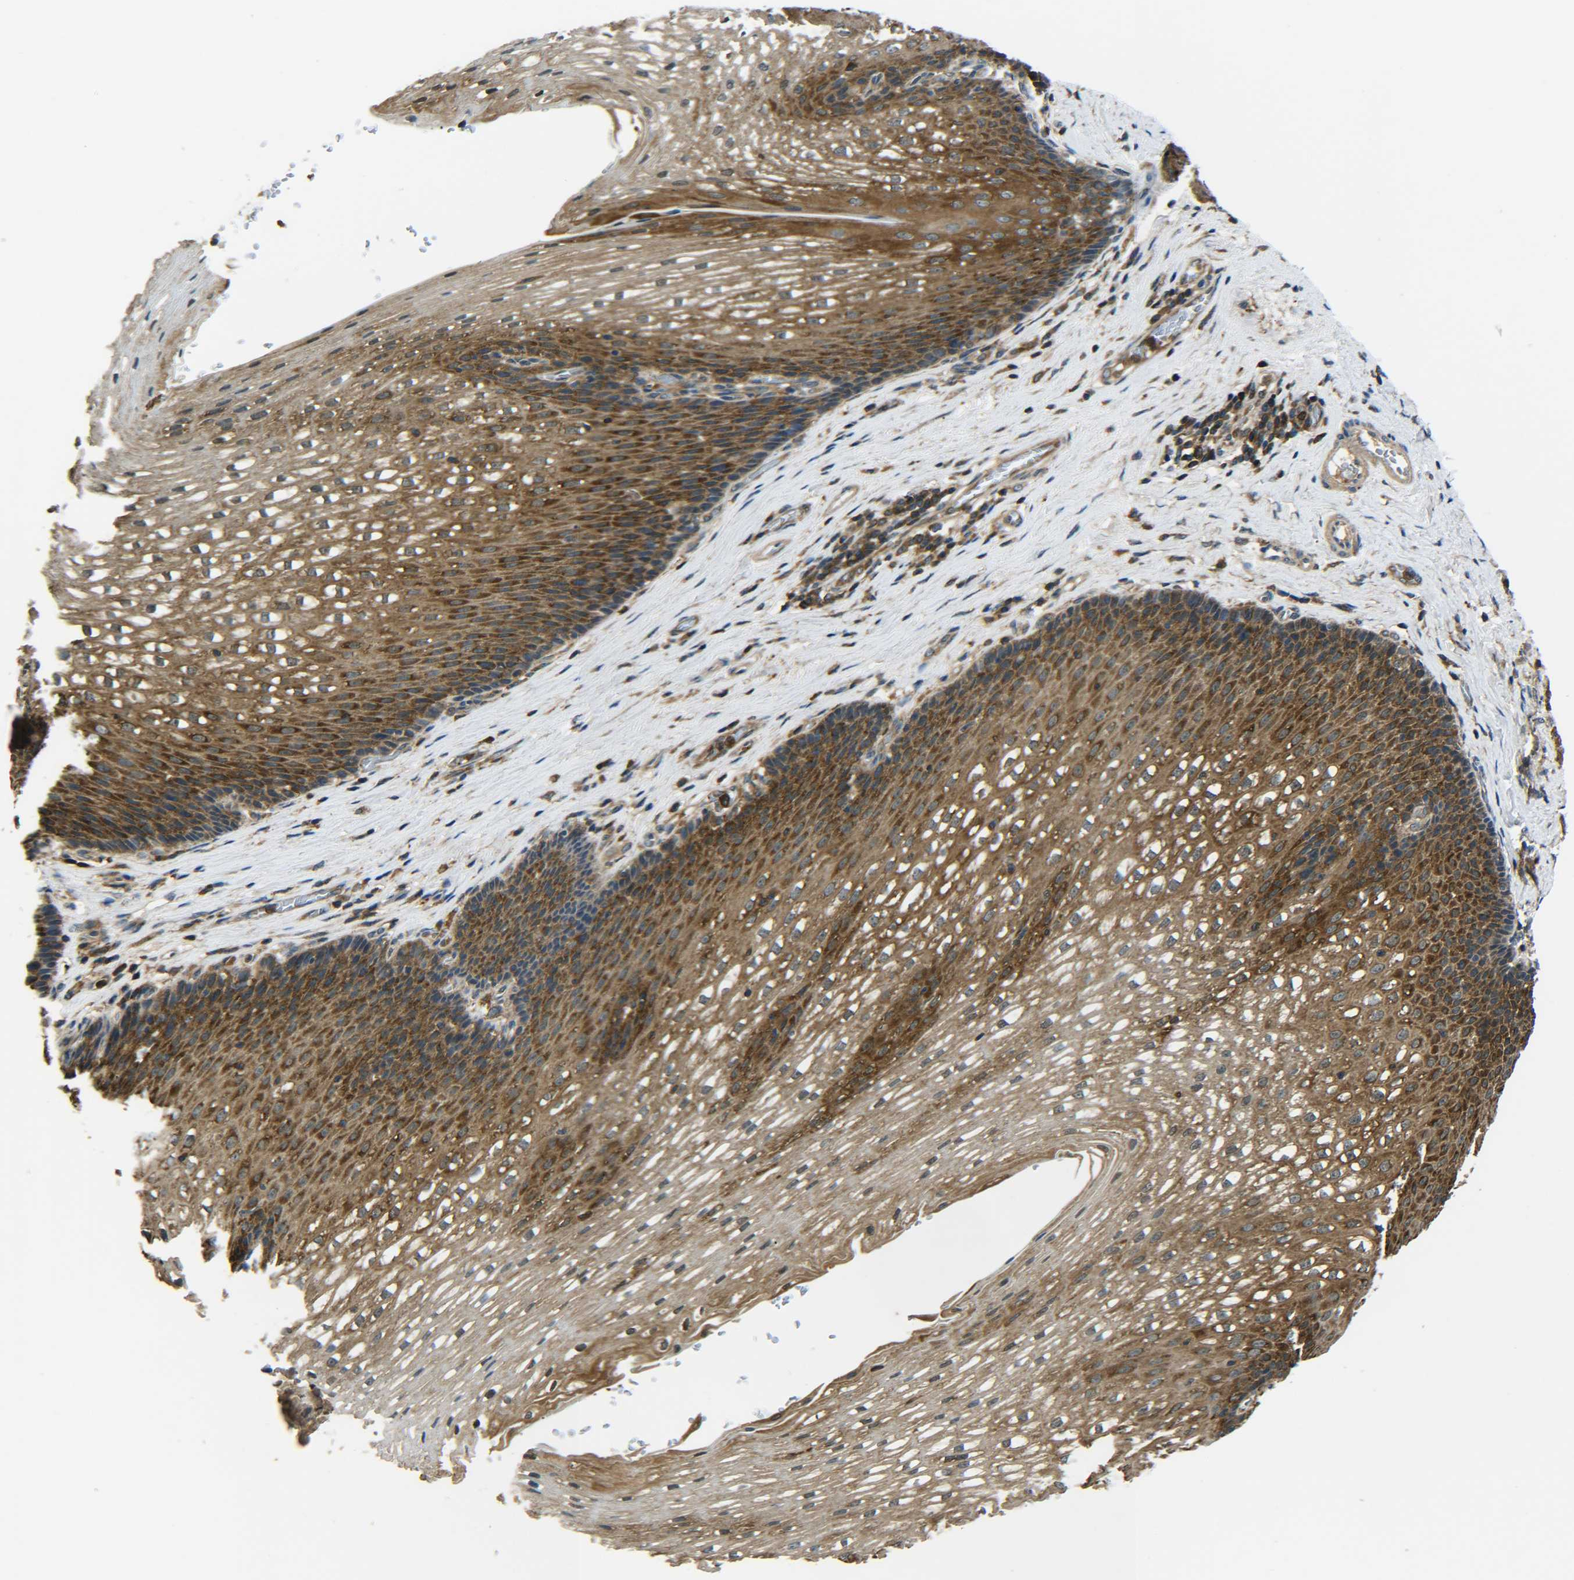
{"staining": {"intensity": "strong", "quantity": ">75%", "location": "cytoplasmic/membranous"}, "tissue": "esophagus", "cell_type": "Squamous epithelial cells", "image_type": "normal", "snomed": [{"axis": "morphology", "description": "Normal tissue, NOS"}, {"axis": "topography", "description": "Esophagus"}], "caption": "The immunohistochemical stain labels strong cytoplasmic/membranous expression in squamous epithelial cells of normal esophagus.", "gene": "PREB", "patient": {"sex": "male", "age": 48}}